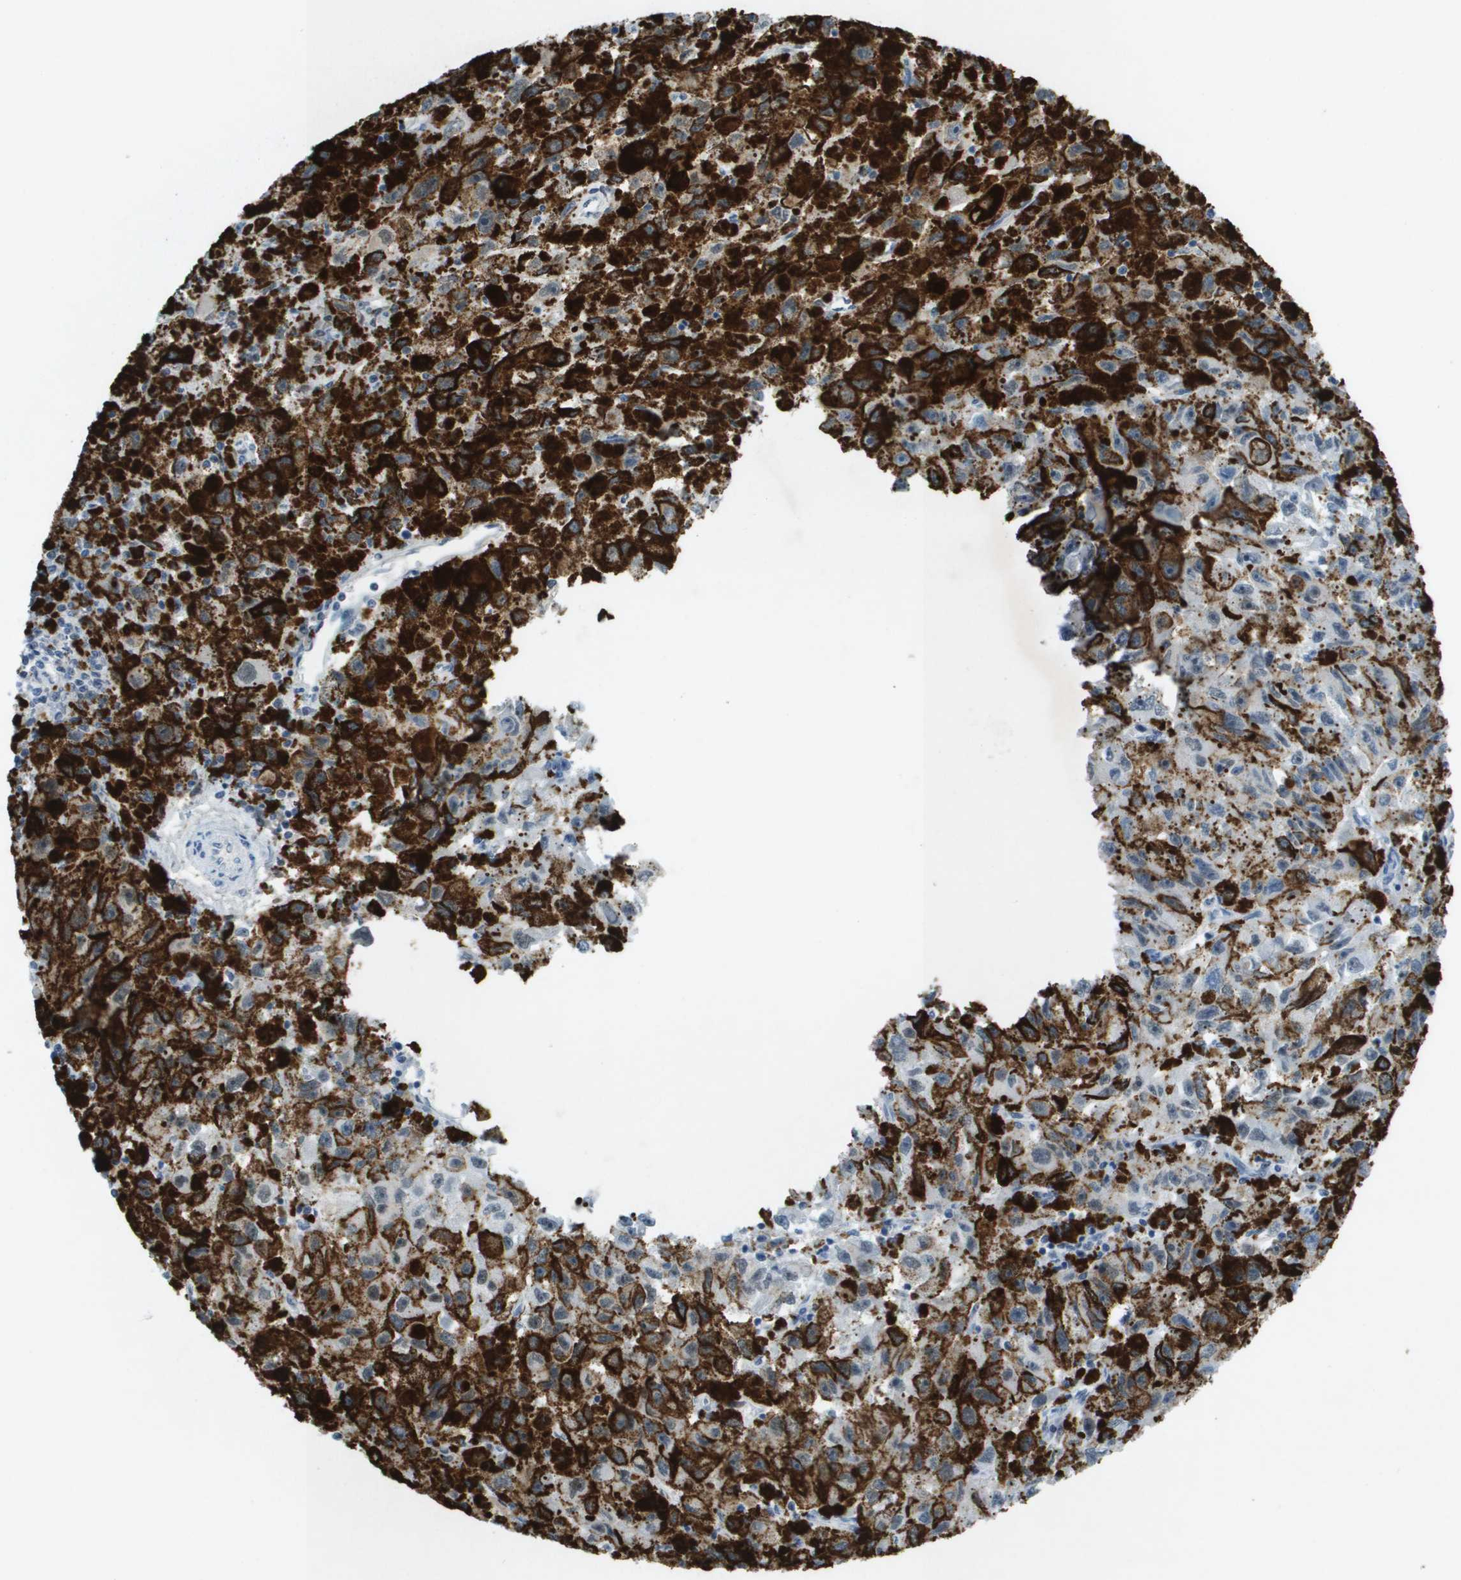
{"staining": {"intensity": "negative", "quantity": "none", "location": "none"}, "tissue": "melanoma", "cell_type": "Tumor cells", "image_type": "cancer", "snomed": [{"axis": "morphology", "description": "Malignant melanoma, NOS"}, {"axis": "topography", "description": "Skin"}], "caption": "IHC of melanoma displays no expression in tumor cells.", "gene": "TP53RK", "patient": {"sex": "female", "age": 104}}